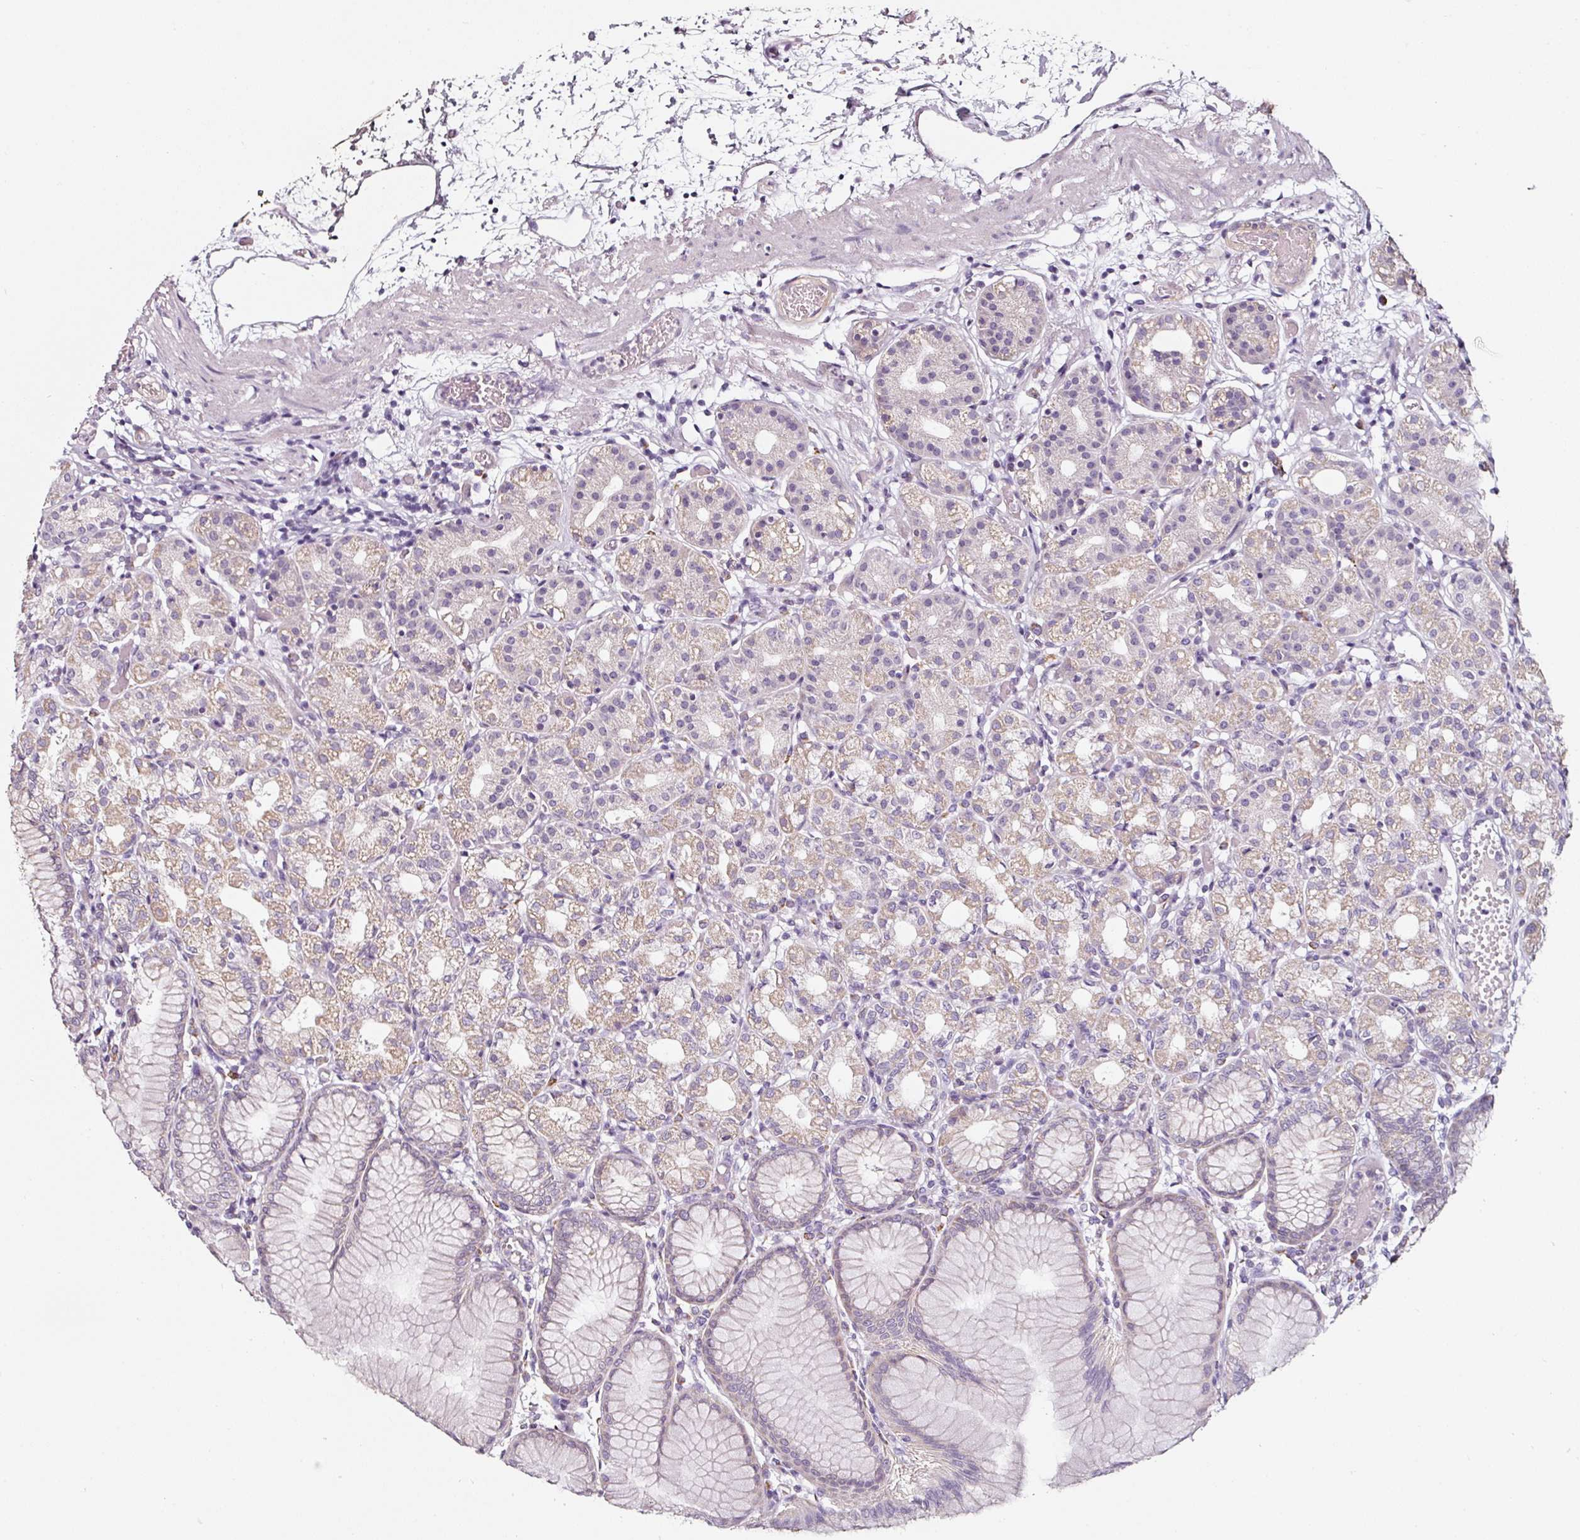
{"staining": {"intensity": "weak", "quantity": "25%-75%", "location": "cytoplasmic/membranous"}, "tissue": "stomach", "cell_type": "Glandular cells", "image_type": "normal", "snomed": [{"axis": "morphology", "description": "Normal tissue, NOS"}, {"axis": "topography", "description": "Stomach"}], "caption": "The micrograph shows immunohistochemical staining of benign stomach. There is weak cytoplasmic/membranous positivity is seen in about 25%-75% of glandular cells. (DAB IHC, brown staining for protein, blue staining for nuclei).", "gene": "CAP2", "patient": {"sex": "female", "age": 57}}